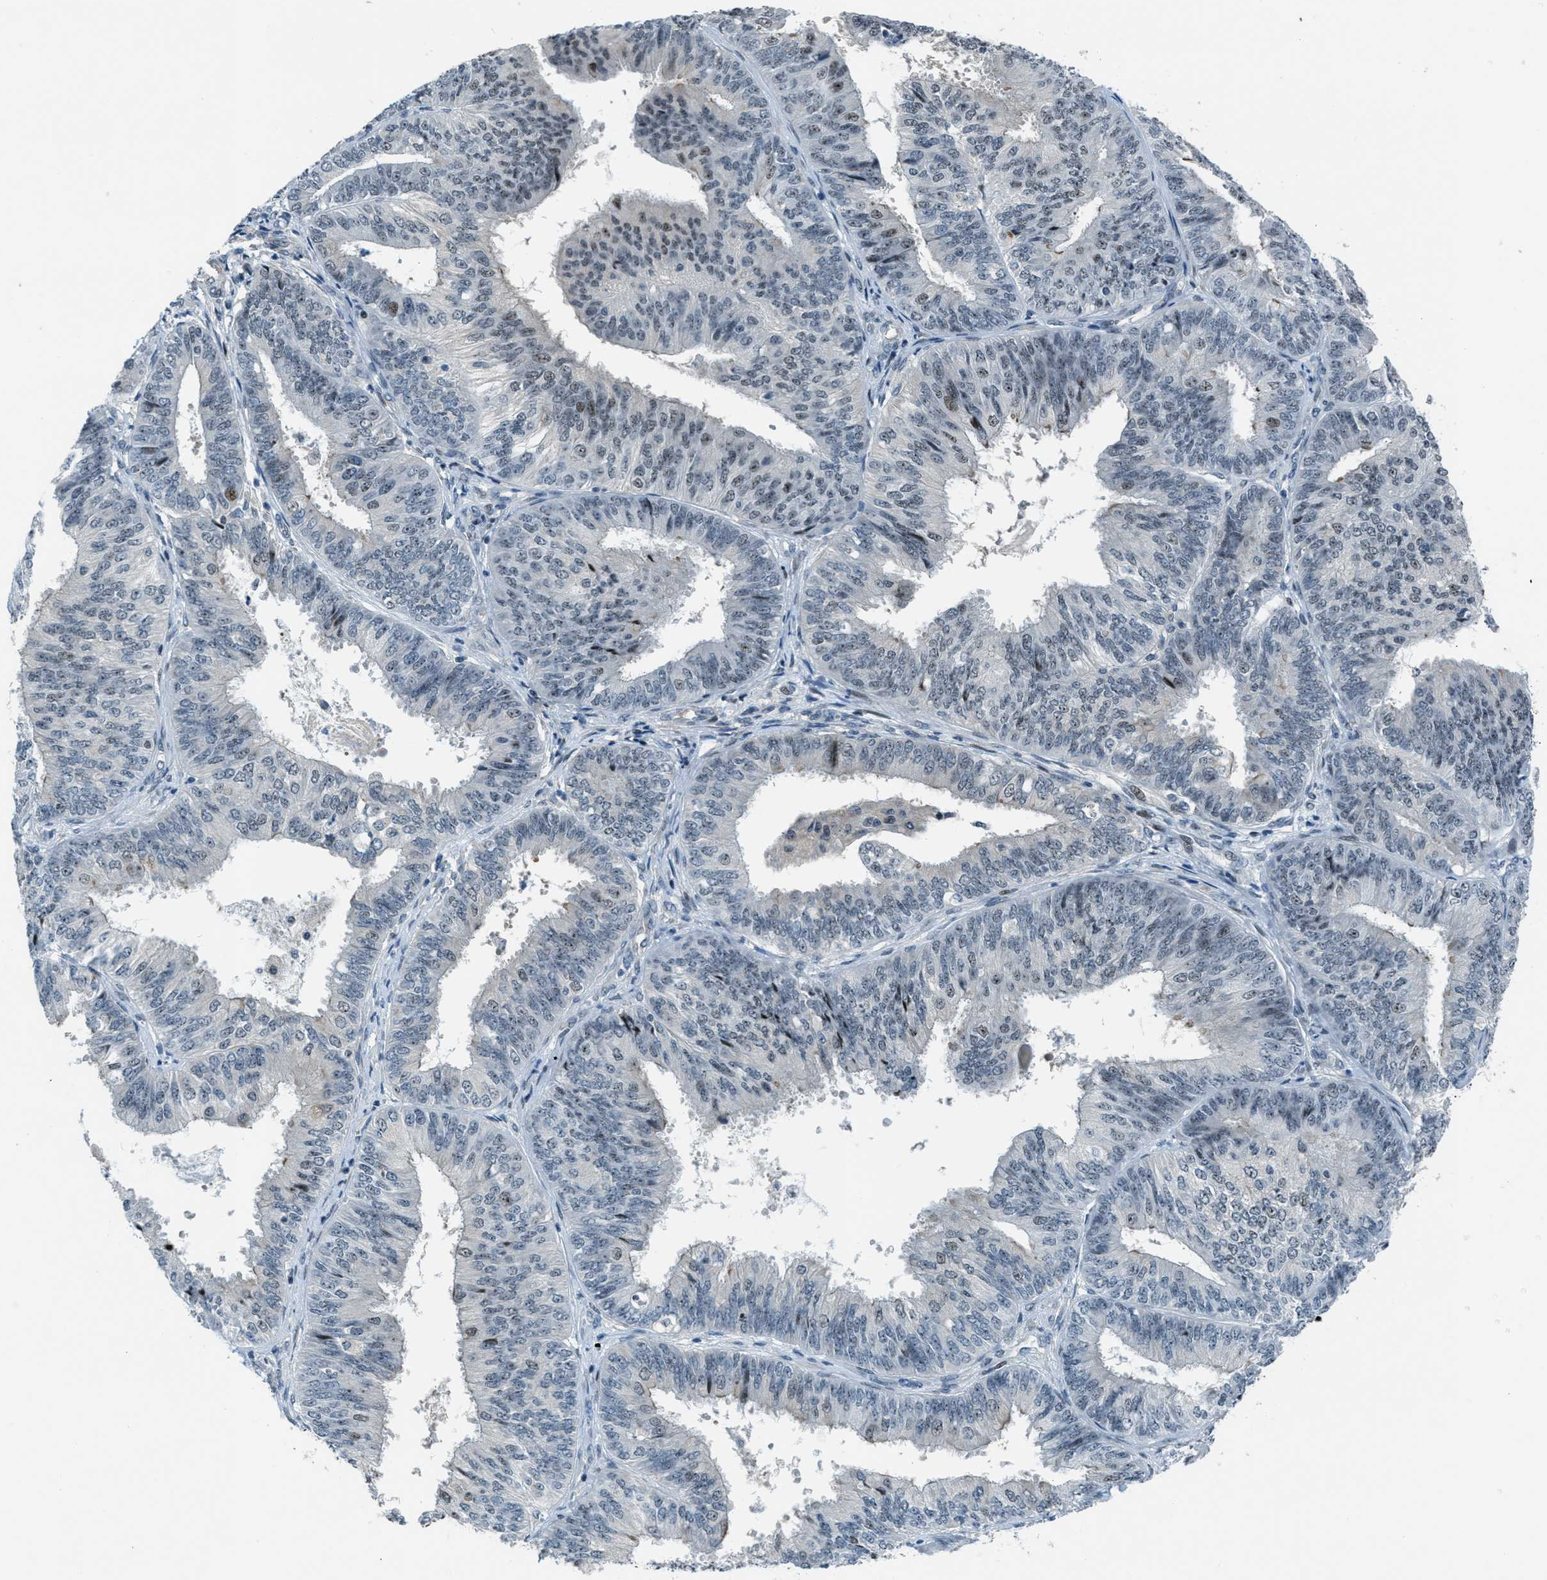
{"staining": {"intensity": "weak", "quantity": "<25%", "location": "nuclear"}, "tissue": "endometrial cancer", "cell_type": "Tumor cells", "image_type": "cancer", "snomed": [{"axis": "morphology", "description": "Adenocarcinoma, NOS"}, {"axis": "topography", "description": "Endometrium"}], "caption": "Immunohistochemistry histopathology image of endometrial adenocarcinoma stained for a protein (brown), which demonstrates no expression in tumor cells.", "gene": "ZDHHC23", "patient": {"sex": "female", "age": 58}}